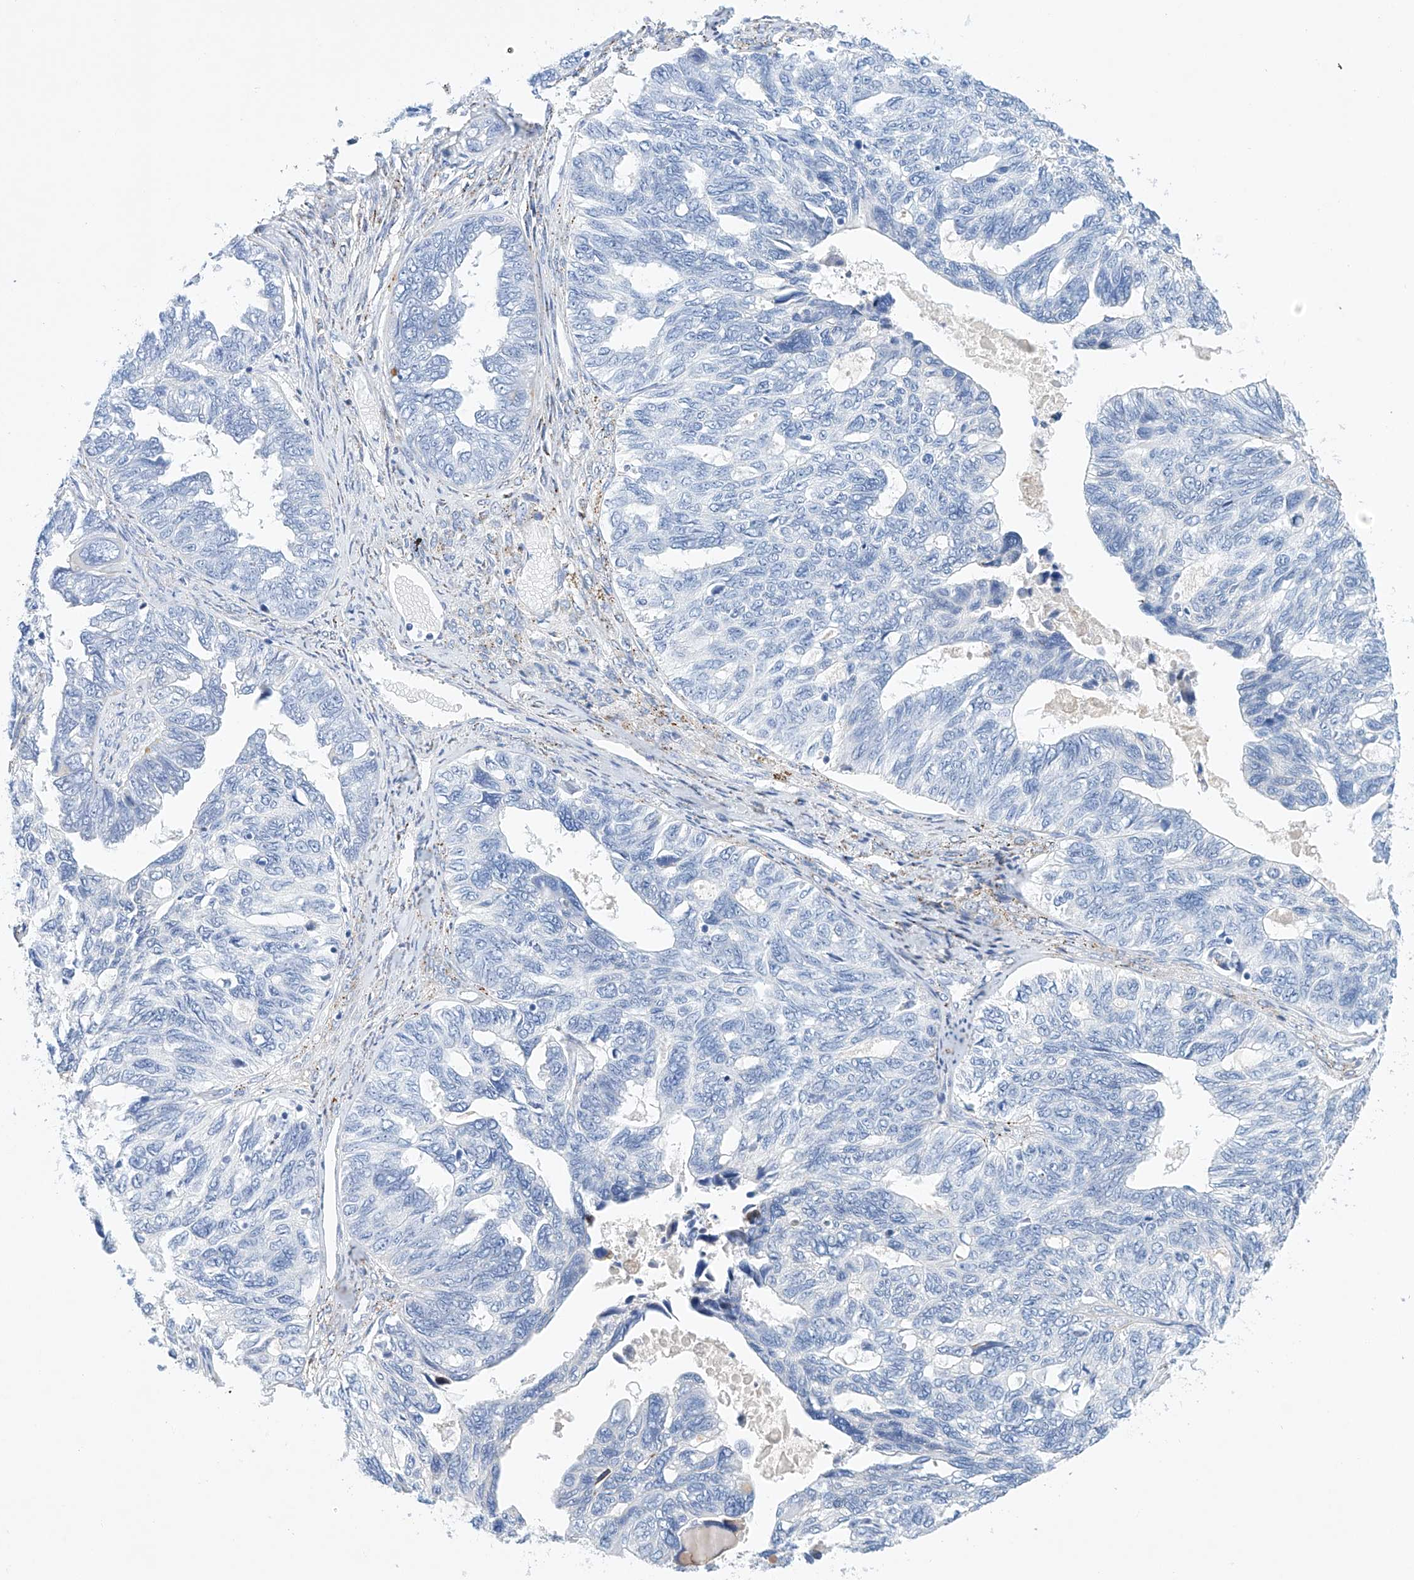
{"staining": {"intensity": "negative", "quantity": "none", "location": "none"}, "tissue": "ovarian cancer", "cell_type": "Tumor cells", "image_type": "cancer", "snomed": [{"axis": "morphology", "description": "Cystadenocarcinoma, serous, NOS"}, {"axis": "topography", "description": "Ovary"}], "caption": "Immunohistochemistry image of ovarian cancer stained for a protein (brown), which shows no staining in tumor cells.", "gene": "LURAP1", "patient": {"sex": "female", "age": 79}}